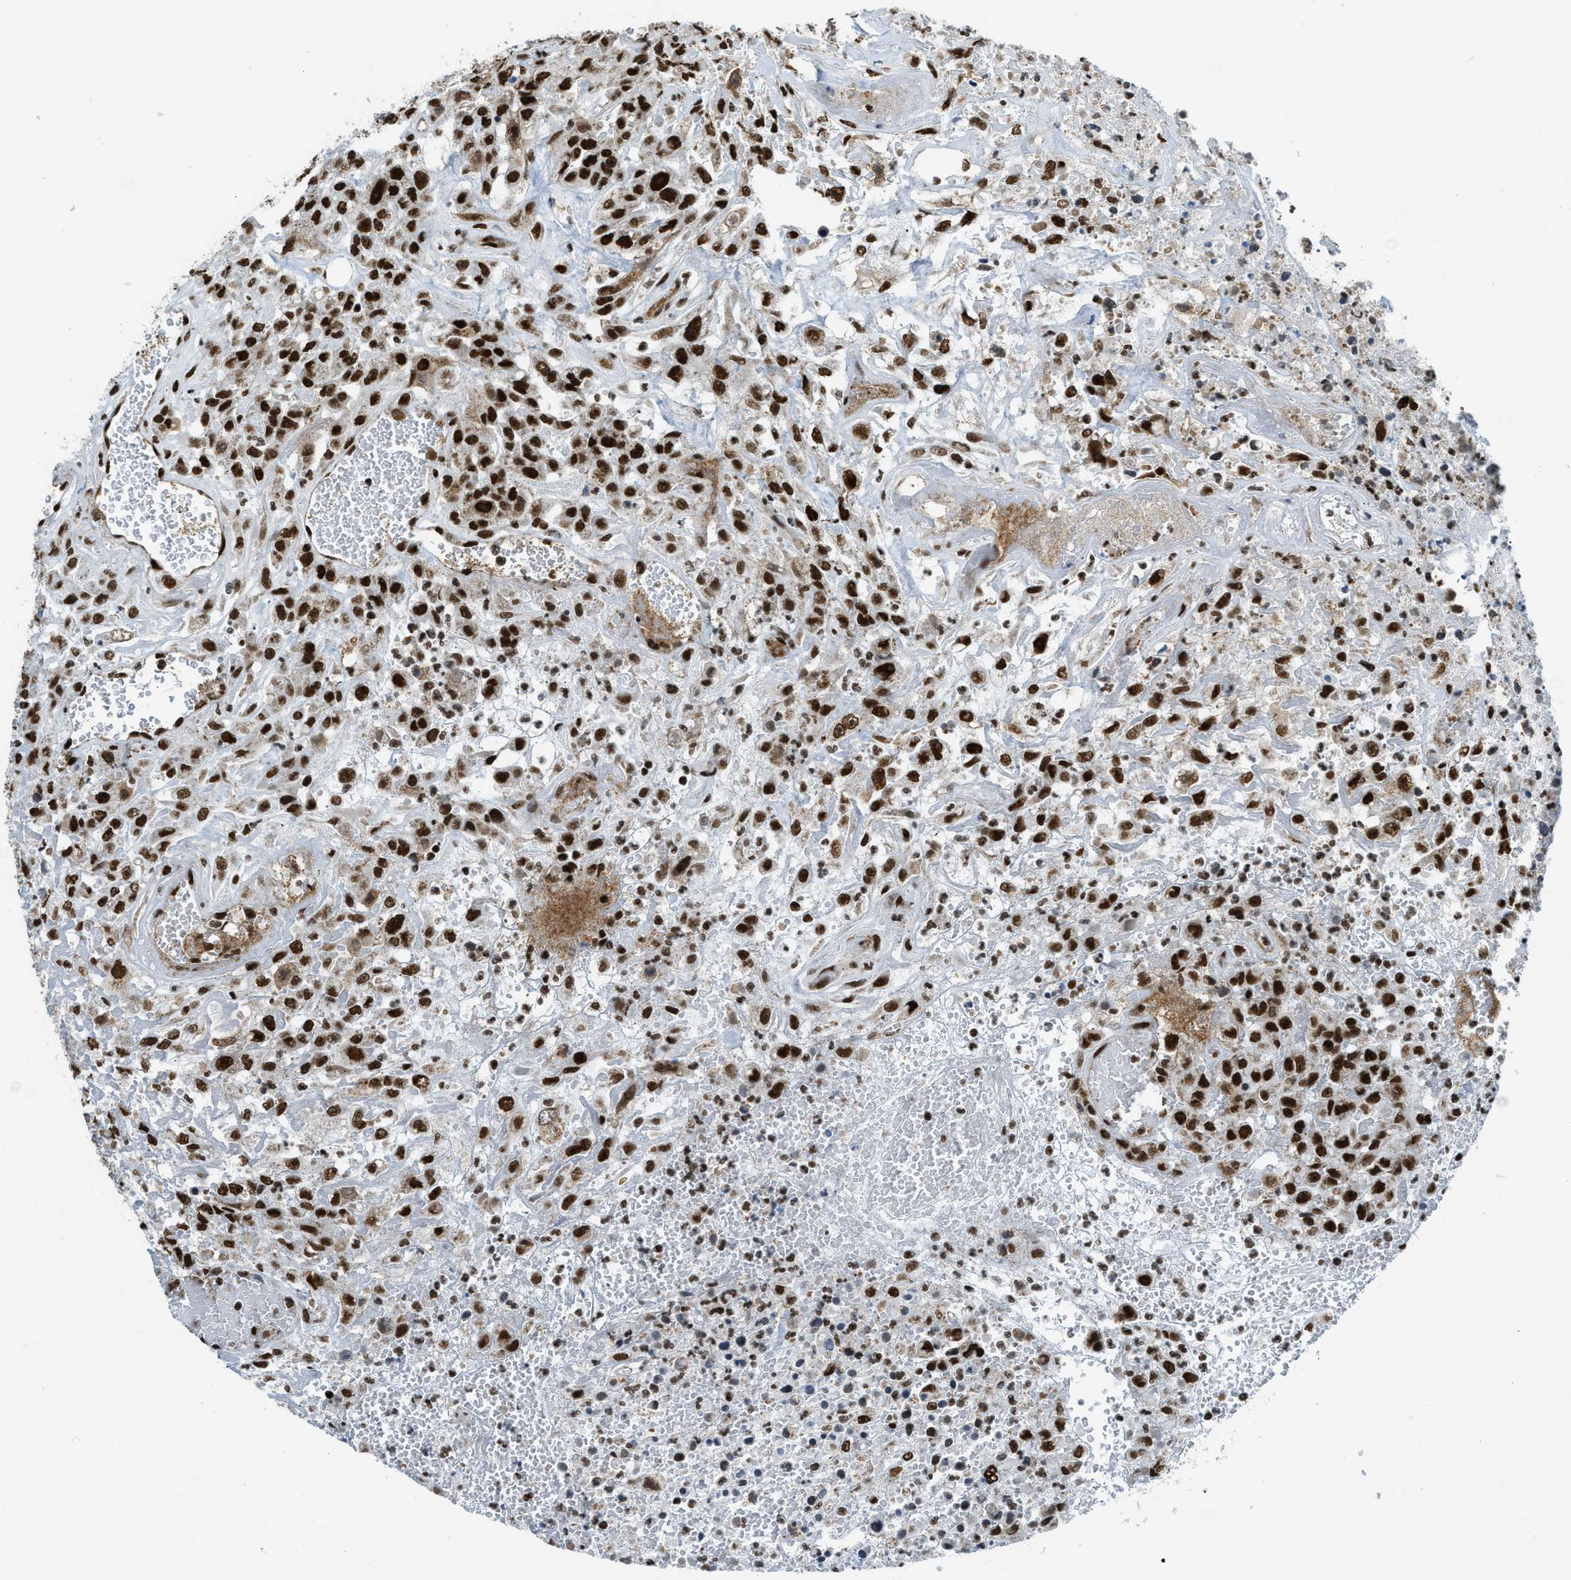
{"staining": {"intensity": "strong", "quantity": ">75%", "location": "nuclear"}, "tissue": "urothelial cancer", "cell_type": "Tumor cells", "image_type": "cancer", "snomed": [{"axis": "morphology", "description": "Urothelial carcinoma, High grade"}, {"axis": "topography", "description": "Urinary bladder"}], "caption": "Immunohistochemical staining of high-grade urothelial carcinoma shows strong nuclear protein staining in about >75% of tumor cells.", "gene": "GABPB1", "patient": {"sex": "male", "age": 46}}